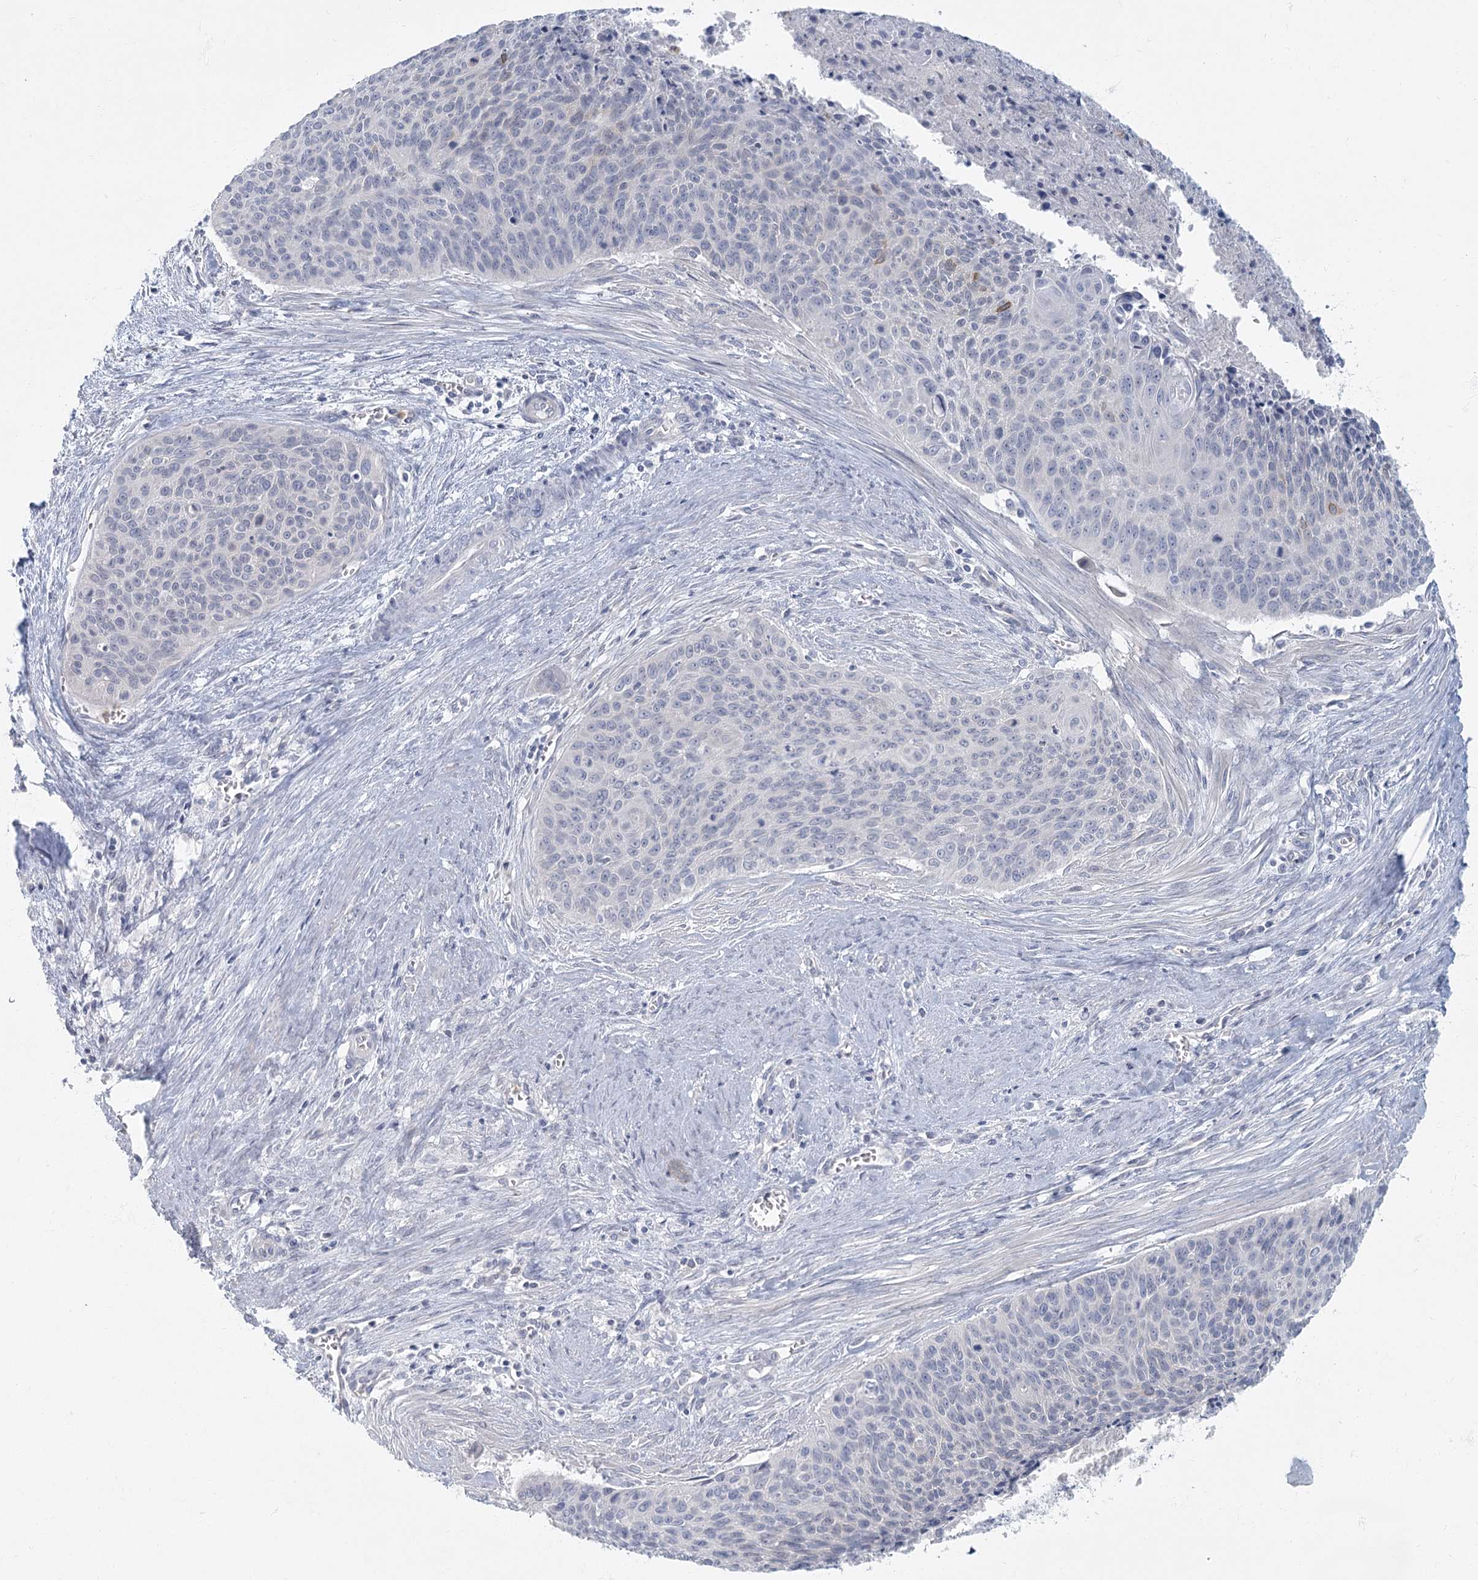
{"staining": {"intensity": "negative", "quantity": "none", "location": "none"}, "tissue": "cervical cancer", "cell_type": "Tumor cells", "image_type": "cancer", "snomed": [{"axis": "morphology", "description": "Squamous cell carcinoma, NOS"}, {"axis": "topography", "description": "Cervix"}], "caption": "An image of cervical cancer stained for a protein reveals no brown staining in tumor cells.", "gene": "FAM110C", "patient": {"sex": "female", "age": 55}}